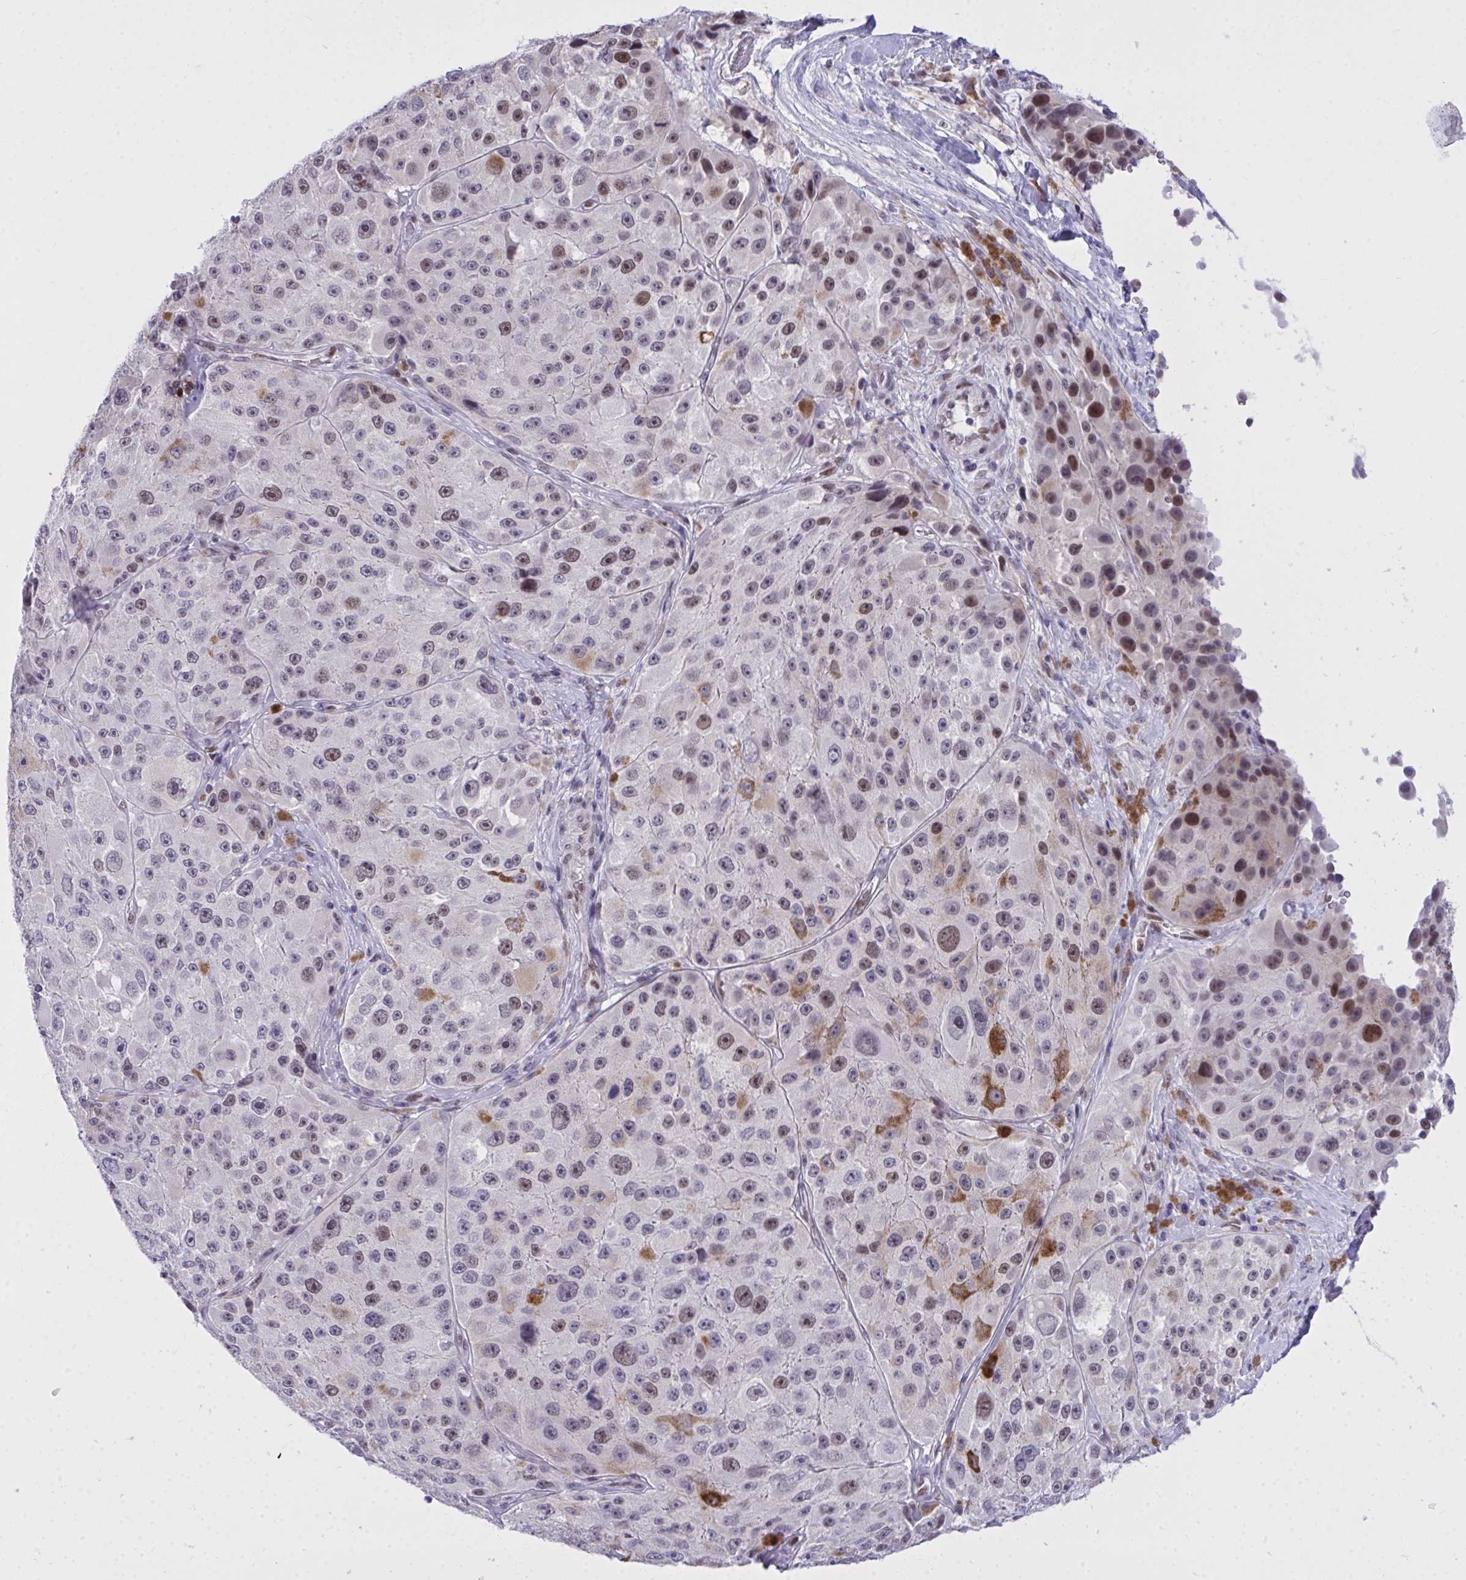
{"staining": {"intensity": "weak", "quantity": "<25%", "location": "nuclear"}, "tissue": "melanoma", "cell_type": "Tumor cells", "image_type": "cancer", "snomed": [{"axis": "morphology", "description": "Malignant melanoma, Metastatic site"}, {"axis": "topography", "description": "Lymph node"}], "caption": "This is a histopathology image of IHC staining of melanoma, which shows no staining in tumor cells.", "gene": "TEAD4", "patient": {"sex": "male", "age": 62}}